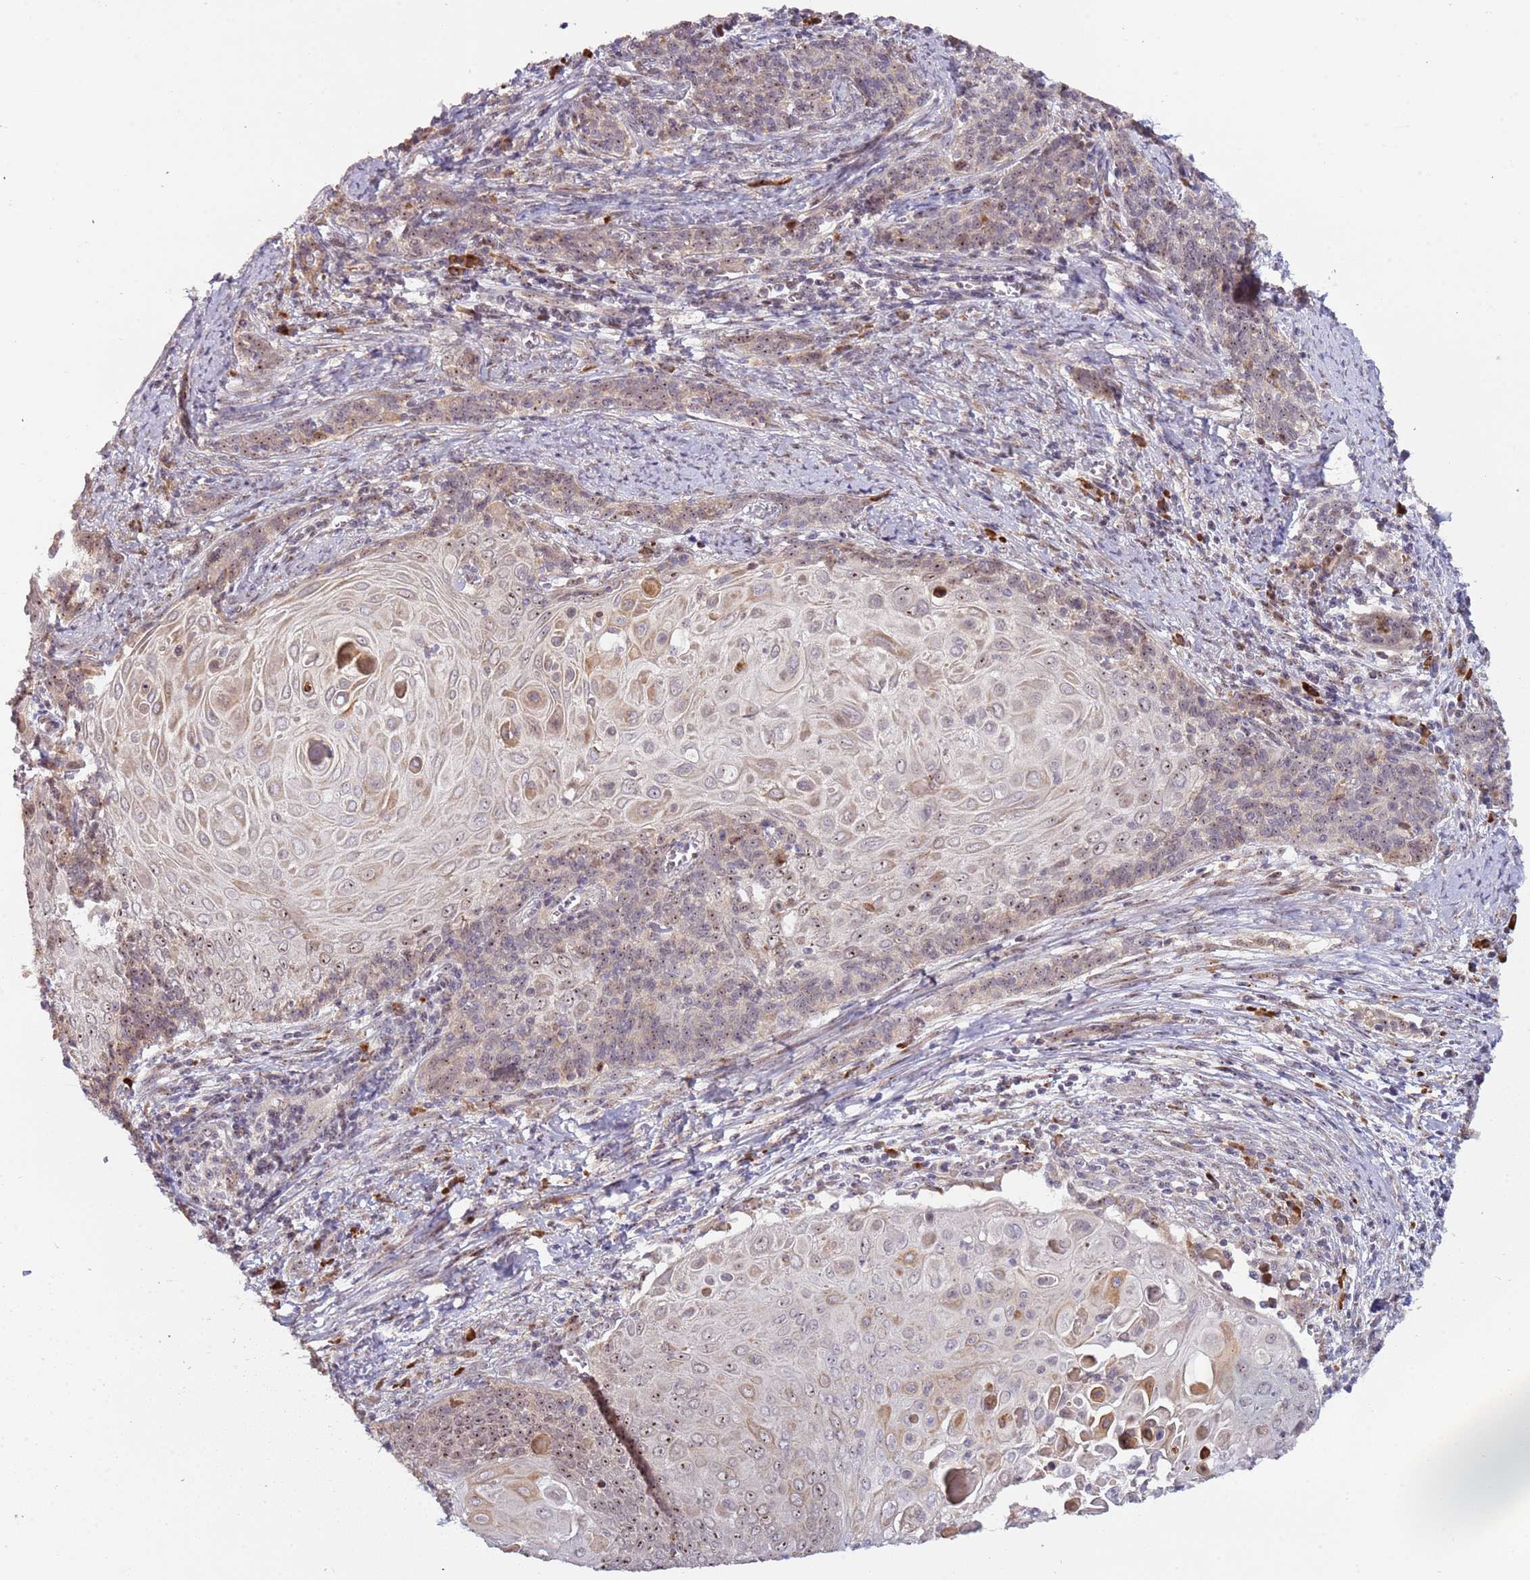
{"staining": {"intensity": "weak", "quantity": "25%-75%", "location": "nuclear"}, "tissue": "cervical cancer", "cell_type": "Tumor cells", "image_type": "cancer", "snomed": [{"axis": "morphology", "description": "Squamous cell carcinoma, NOS"}, {"axis": "topography", "description": "Cervix"}], "caption": "Immunohistochemical staining of human cervical cancer (squamous cell carcinoma) displays weak nuclear protein staining in about 25%-75% of tumor cells.", "gene": "UCMA", "patient": {"sex": "female", "age": 39}}